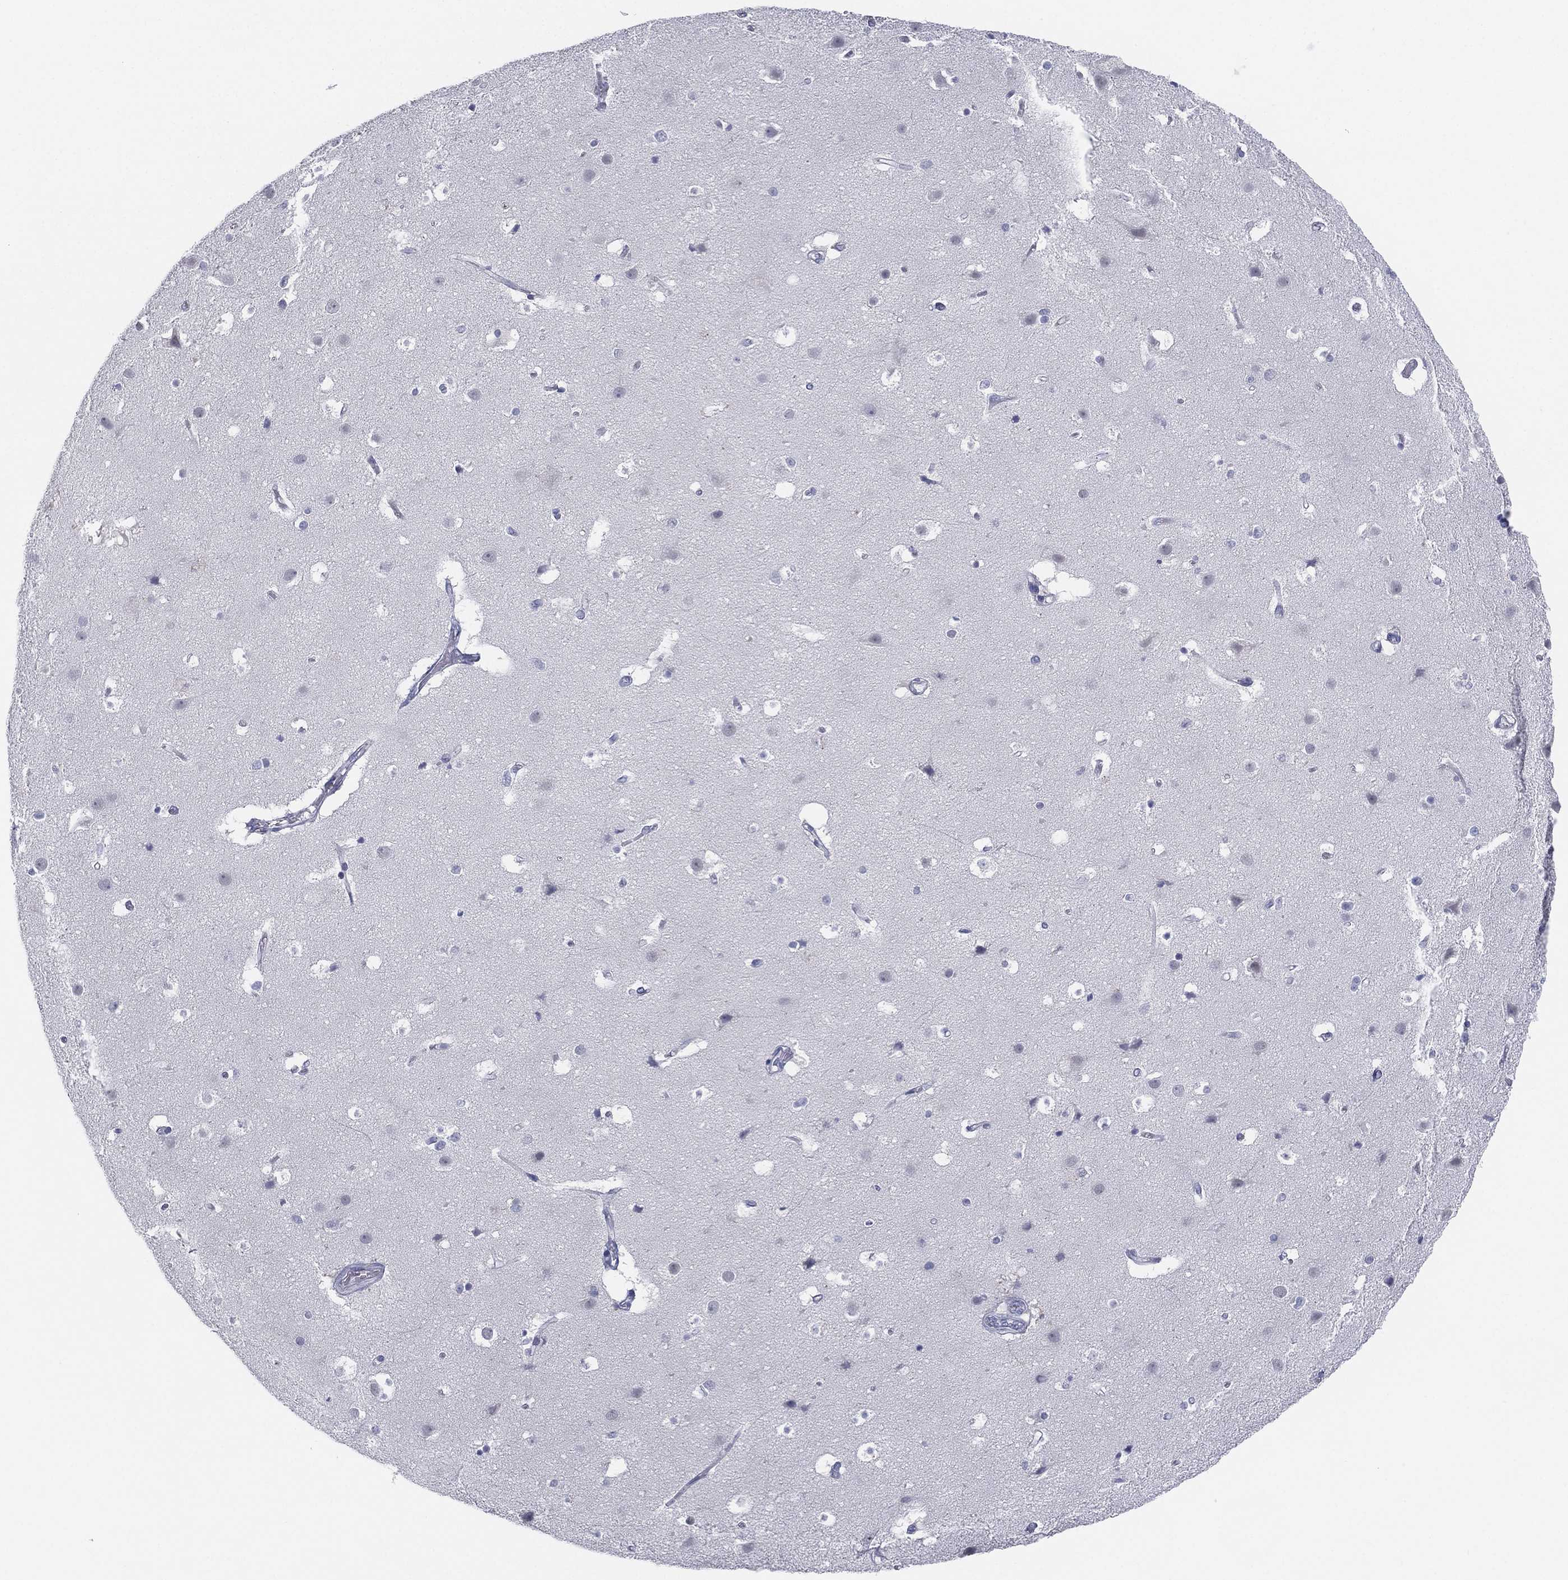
{"staining": {"intensity": "negative", "quantity": "none", "location": "none"}, "tissue": "cerebral cortex", "cell_type": "Endothelial cells", "image_type": "normal", "snomed": [{"axis": "morphology", "description": "Normal tissue, NOS"}, {"axis": "topography", "description": "Cerebral cortex"}], "caption": "Normal cerebral cortex was stained to show a protein in brown. There is no significant positivity in endothelial cells. The staining is performed using DAB (3,3'-diaminobenzidine) brown chromogen with nuclei counter-stained in using hematoxylin.", "gene": "MLF1", "patient": {"sex": "female", "age": 52}}